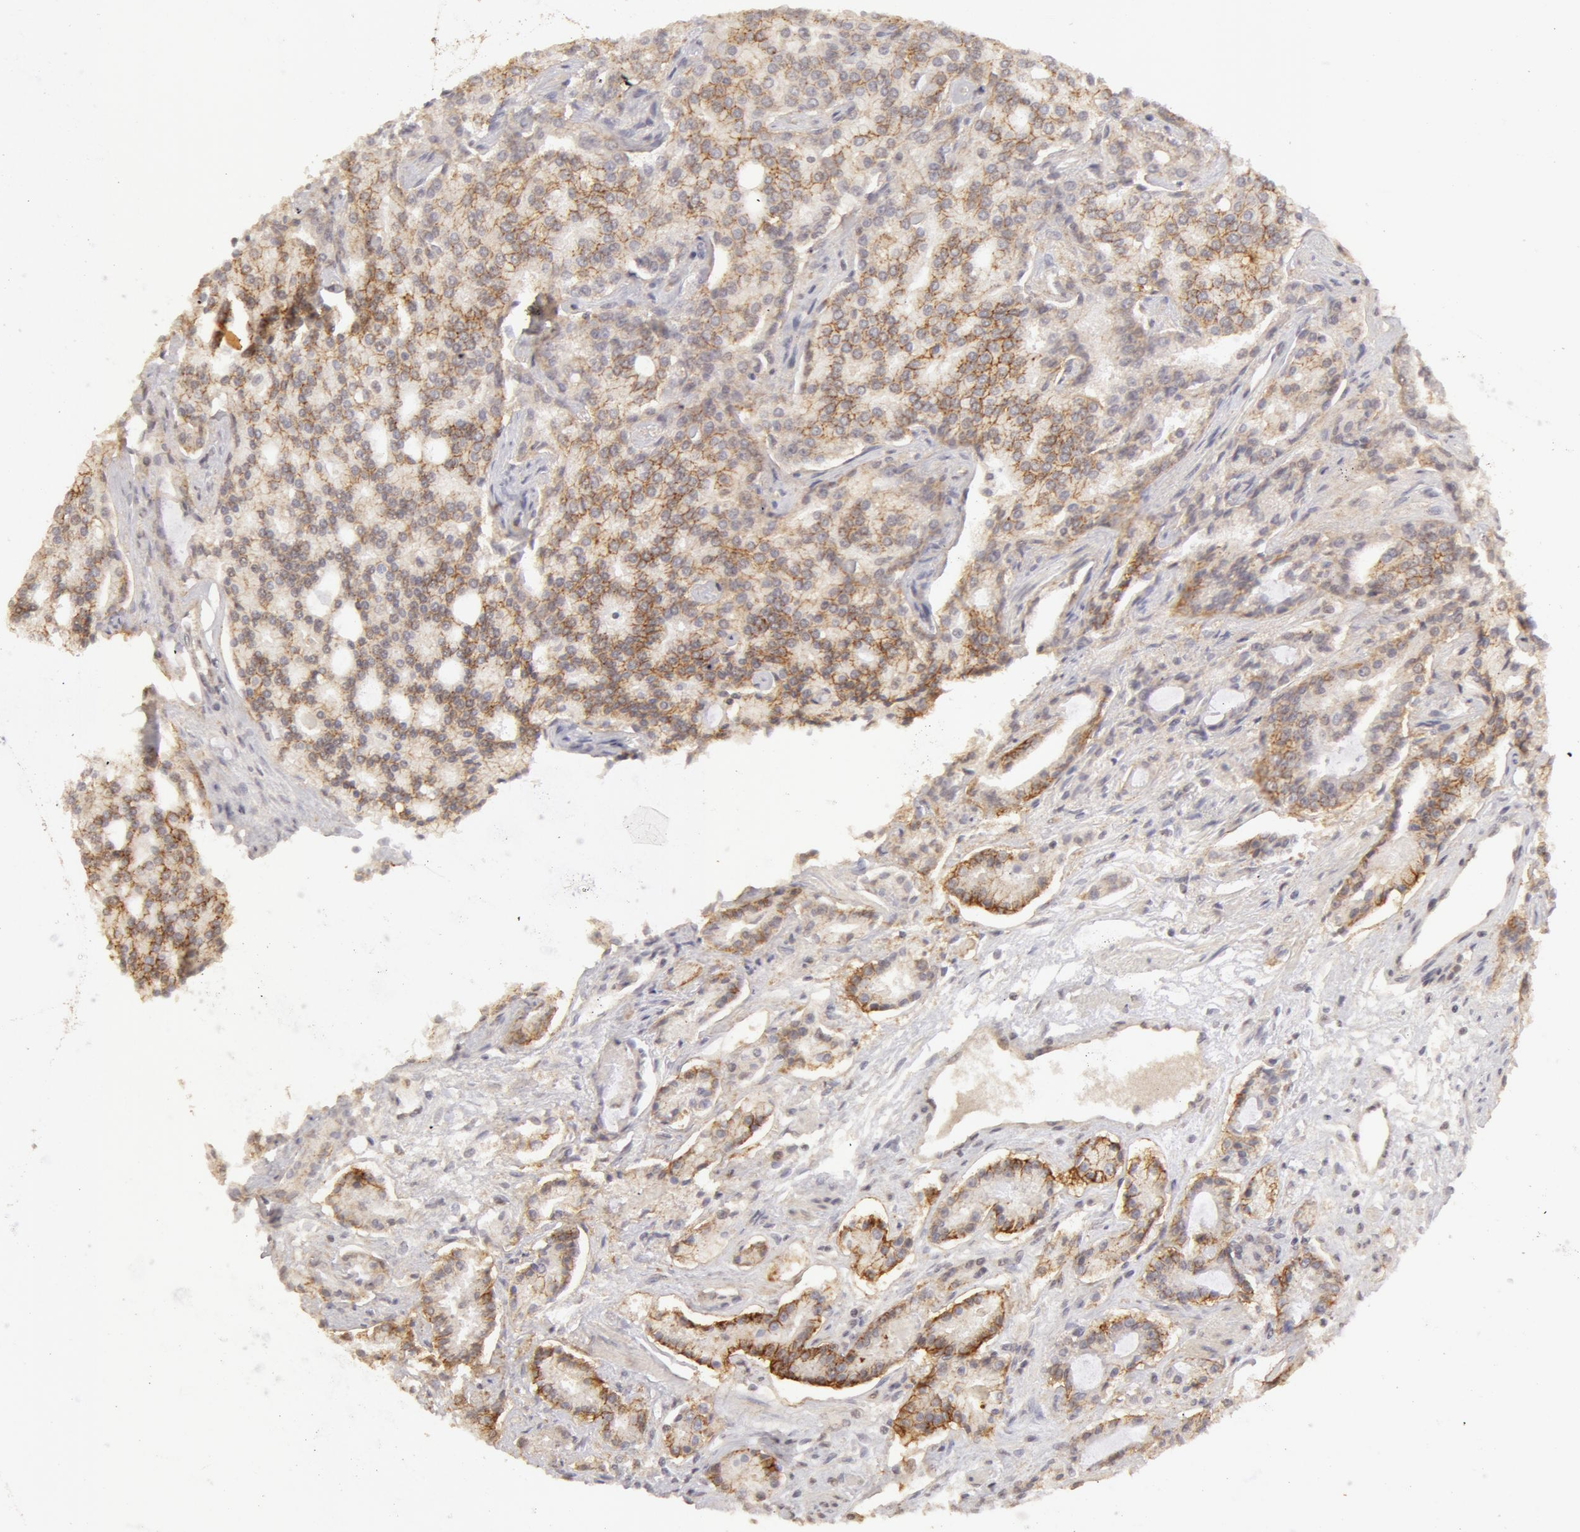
{"staining": {"intensity": "weak", "quantity": ">75%", "location": "cytoplasmic/membranous"}, "tissue": "prostate cancer", "cell_type": "Tumor cells", "image_type": "cancer", "snomed": [{"axis": "morphology", "description": "Adenocarcinoma, Medium grade"}, {"axis": "topography", "description": "Prostate"}], "caption": "There is low levels of weak cytoplasmic/membranous staining in tumor cells of medium-grade adenocarcinoma (prostate), as demonstrated by immunohistochemical staining (brown color).", "gene": "ADAM10", "patient": {"sex": "male", "age": 72}}